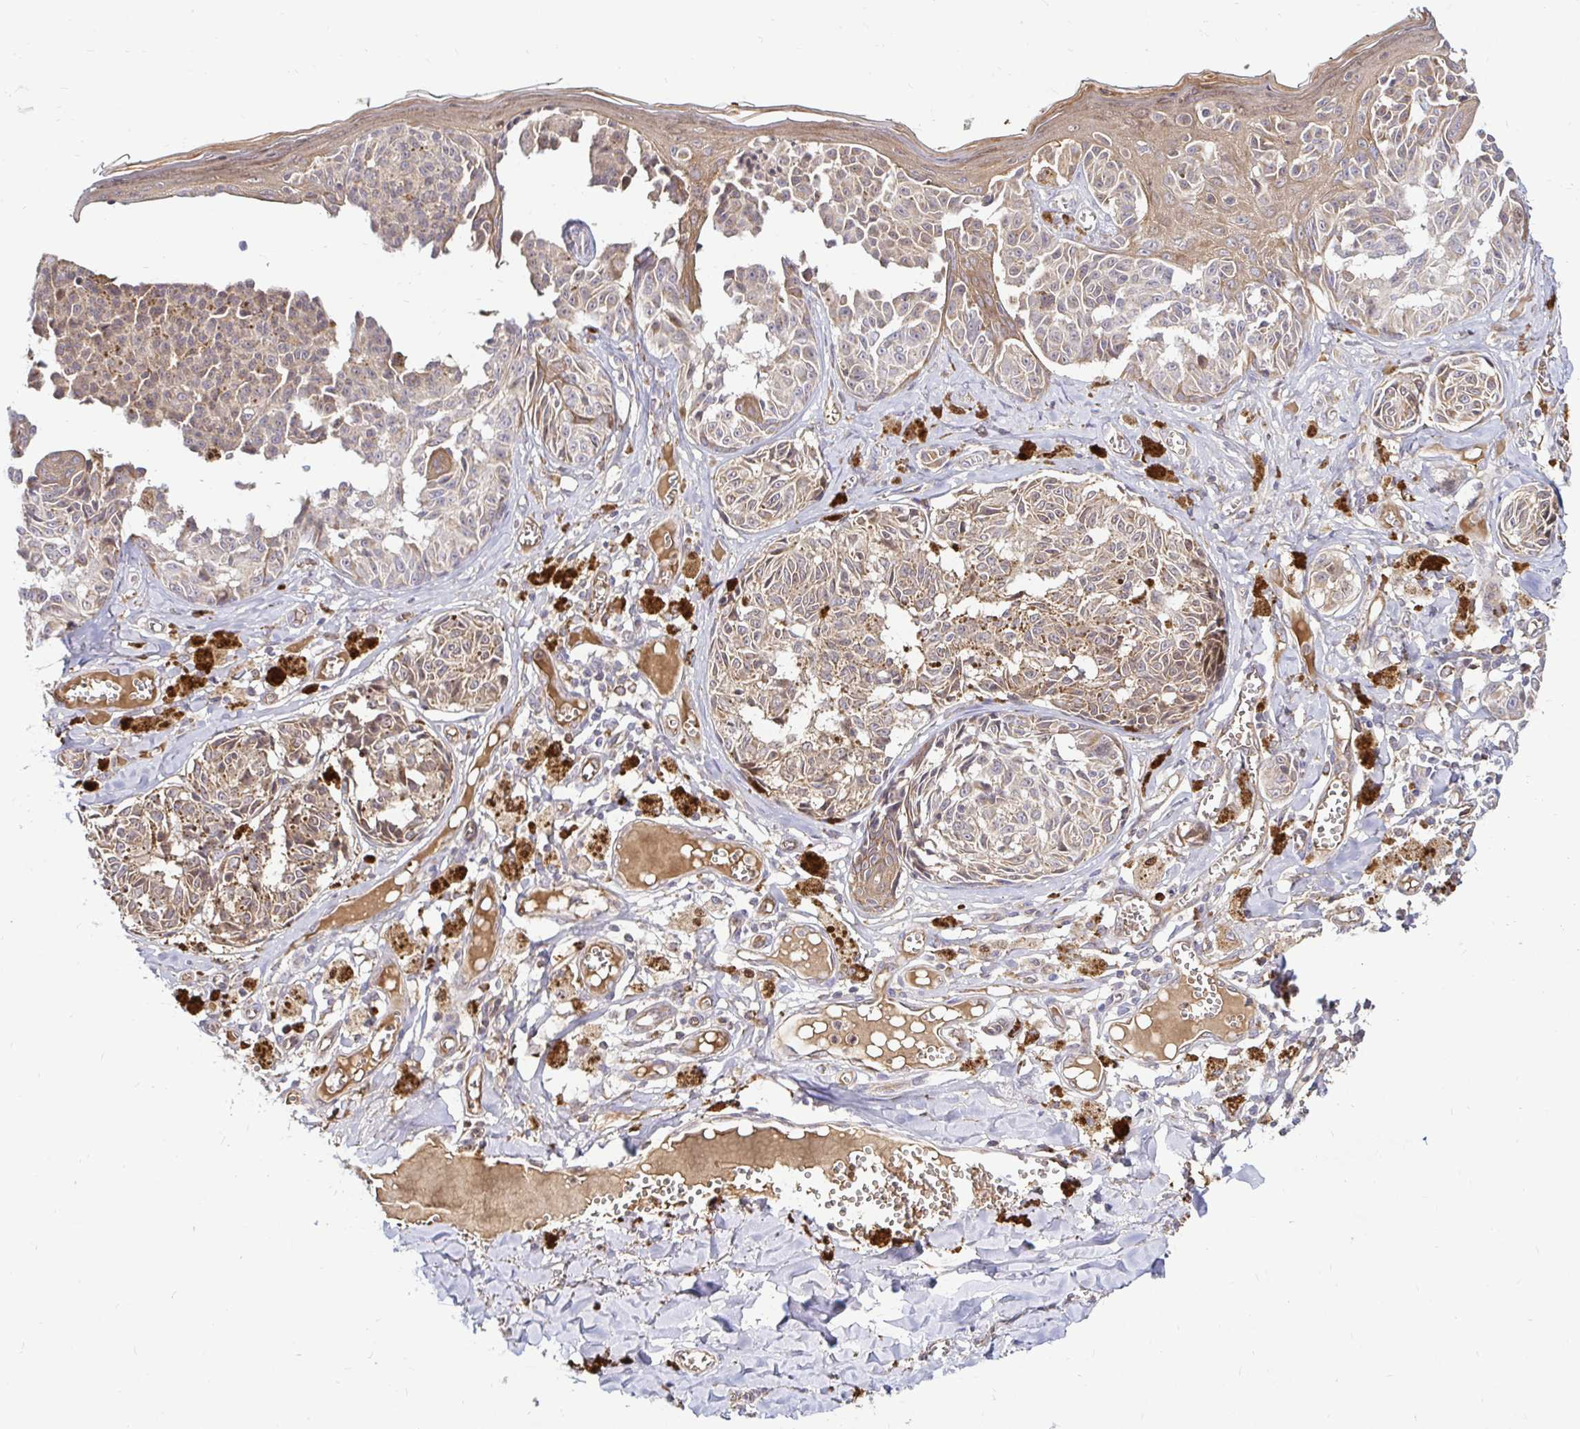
{"staining": {"intensity": "moderate", "quantity": "25%-75%", "location": "cytoplasmic/membranous"}, "tissue": "melanoma", "cell_type": "Tumor cells", "image_type": "cancer", "snomed": [{"axis": "morphology", "description": "Malignant melanoma, NOS"}, {"axis": "topography", "description": "Skin"}], "caption": "Approximately 25%-75% of tumor cells in melanoma exhibit moderate cytoplasmic/membranous protein positivity as visualized by brown immunohistochemical staining.", "gene": "ARHGEF37", "patient": {"sex": "female", "age": 43}}